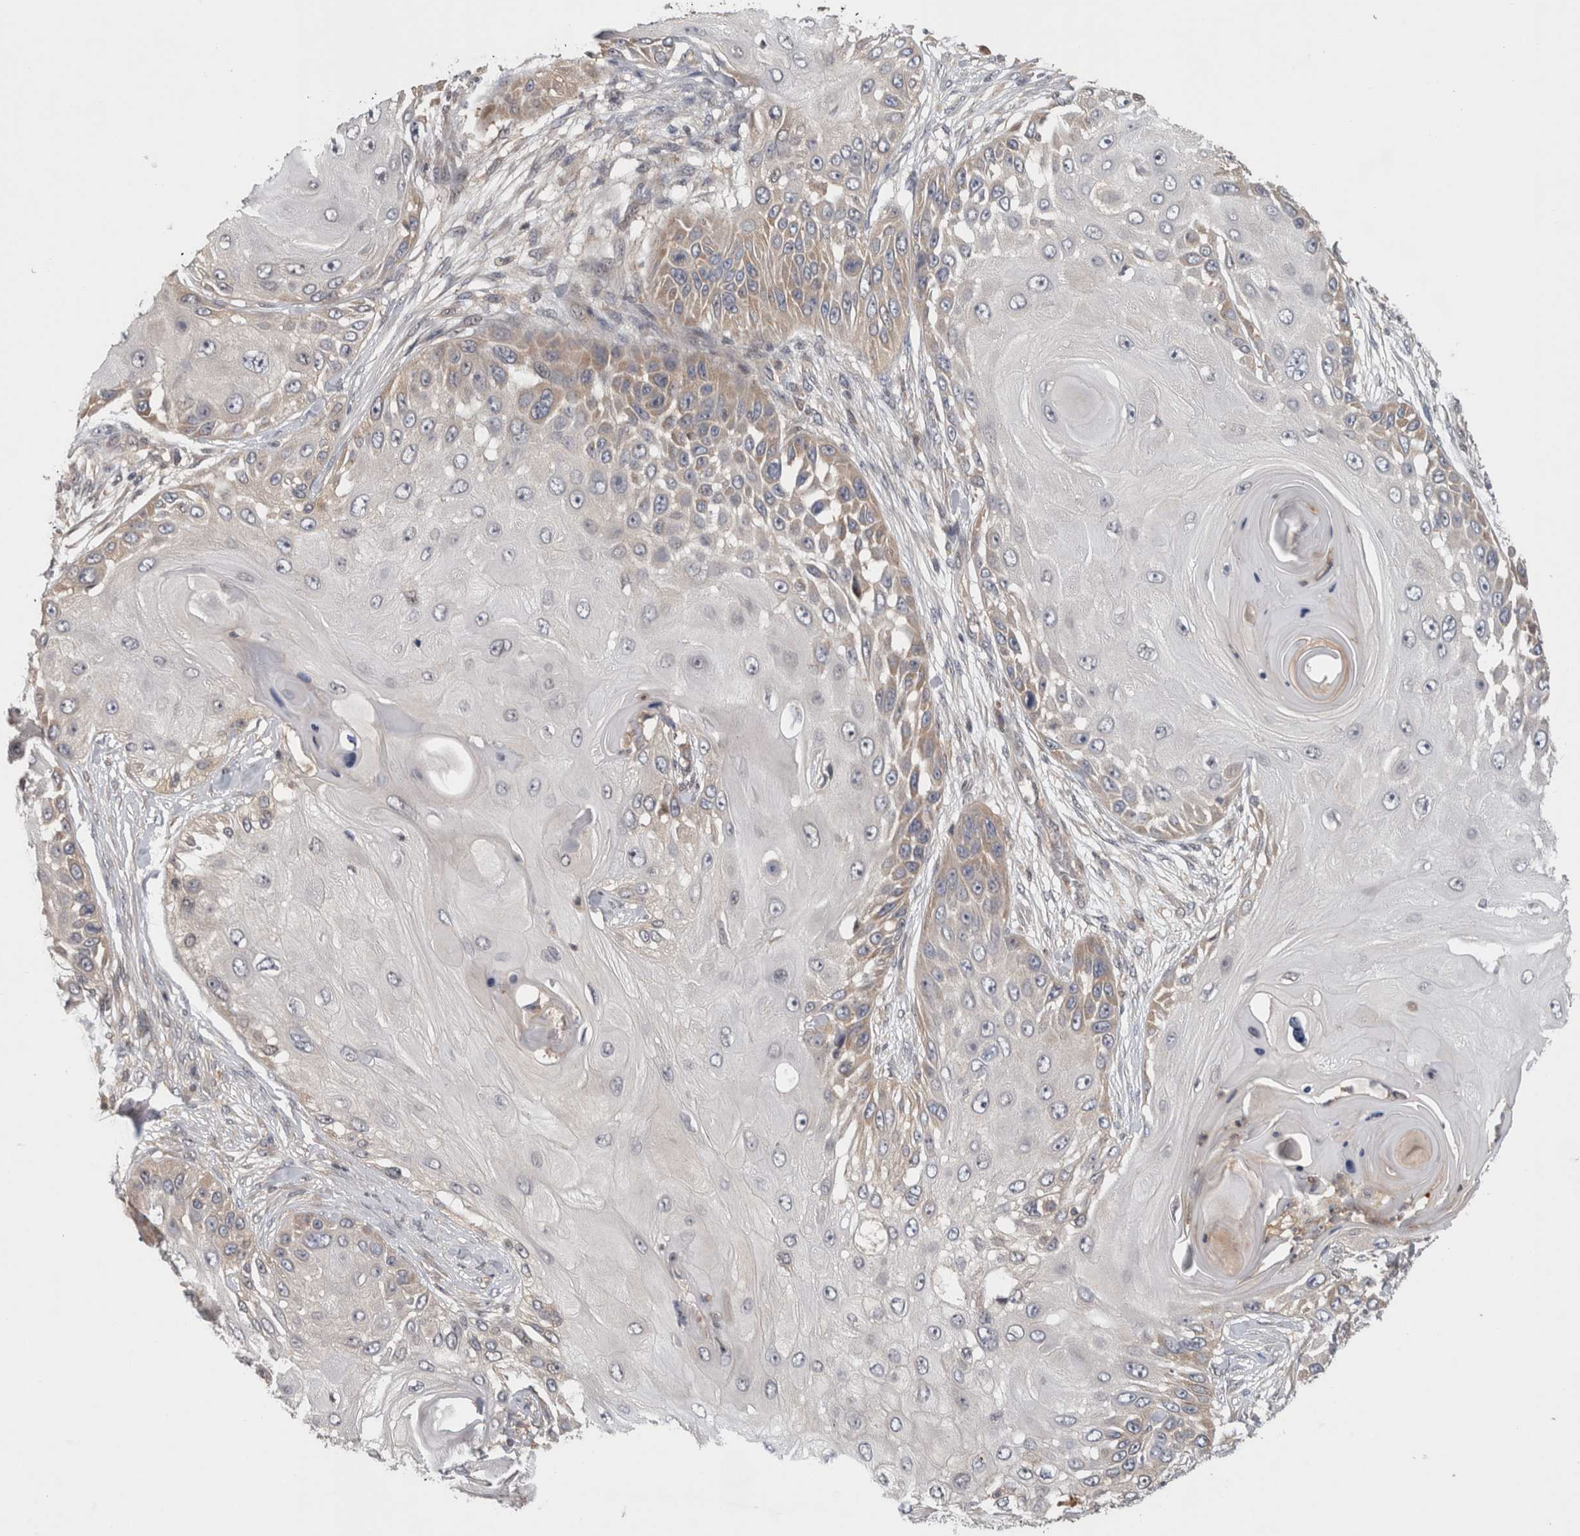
{"staining": {"intensity": "weak", "quantity": "<25%", "location": "cytoplasmic/membranous"}, "tissue": "skin cancer", "cell_type": "Tumor cells", "image_type": "cancer", "snomed": [{"axis": "morphology", "description": "Squamous cell carcinoma, NOS"}, {"axis": "topography", "description": "Skin"}], "caption": "Immunohistochemistry (IHC) image of skin cancer (squamous cell carcinoma) stained for a protein (brown), which exhibits no staining in tumor cells.", "gene": "PIGP", "patient": {"sex": "female", "age": 44}}